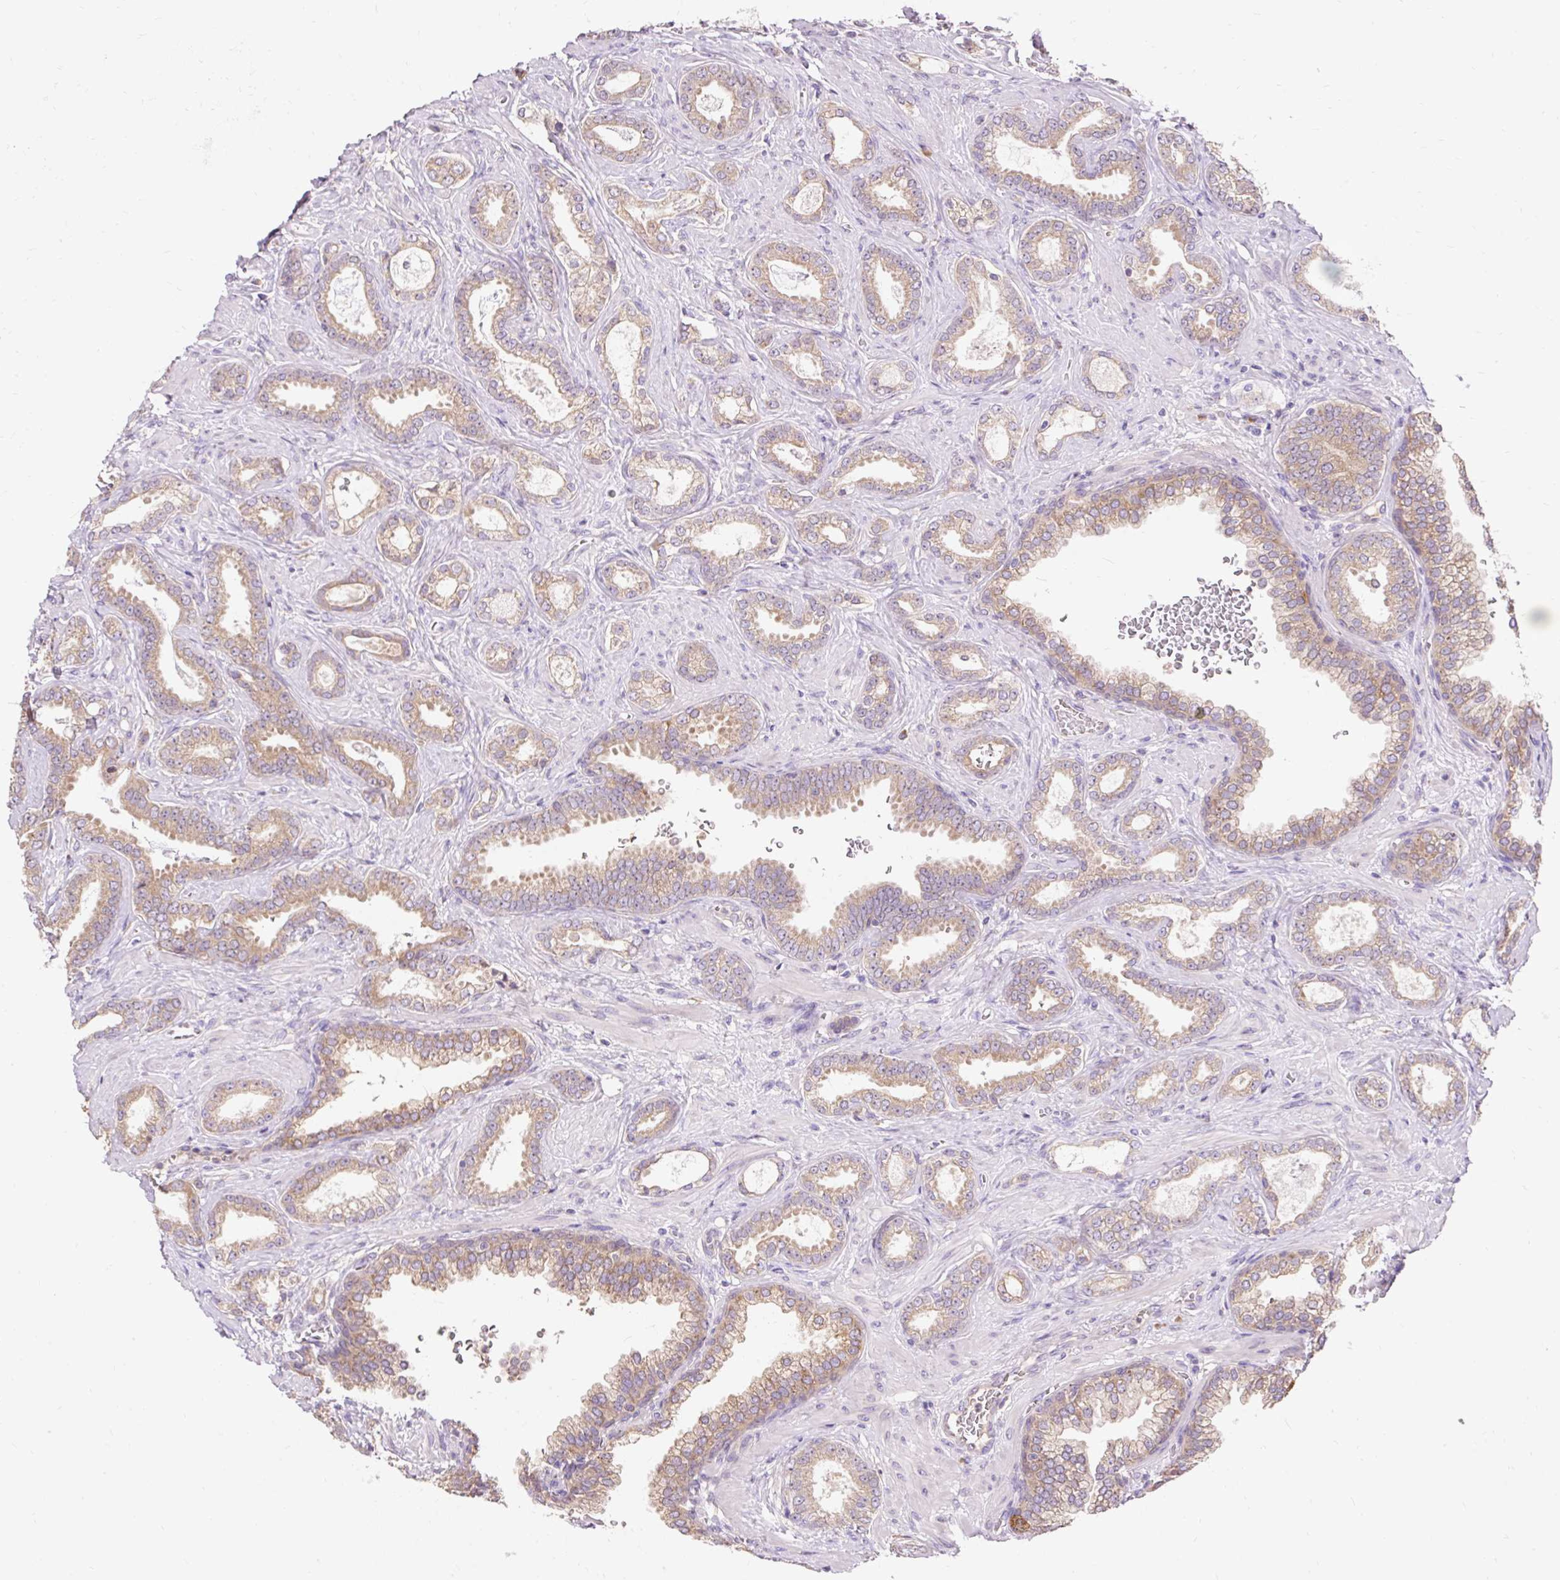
{"staining": {"intensity": "weak", "quantity": ">75%", "location": "cytoplasmic/membranous"}, "tissue": "prostate cancer", "cell_type": "Tumor cells", "image_type": "cancer", "snomed": [{"axis": "morphology", "description": "Adenocarcinoma, High grade"}, {"axis": "topography", "description": "Prostate"}], "caption": "Immunohistochemistry (IHC) staining of prostate cancer (adenocarcinoma (high-grade)), which displays low levels of weak cytoplasmic/membranous staining in about >75% of tumor cells indicating weak cytoplasmic/membranous protein staining. The staining was performed using DAB (brown) for protein detection and nuclei were counterstained in hematoxylin (blue).", "gene": "SEC63", "patient": {"sex": "male", "age": 58}}